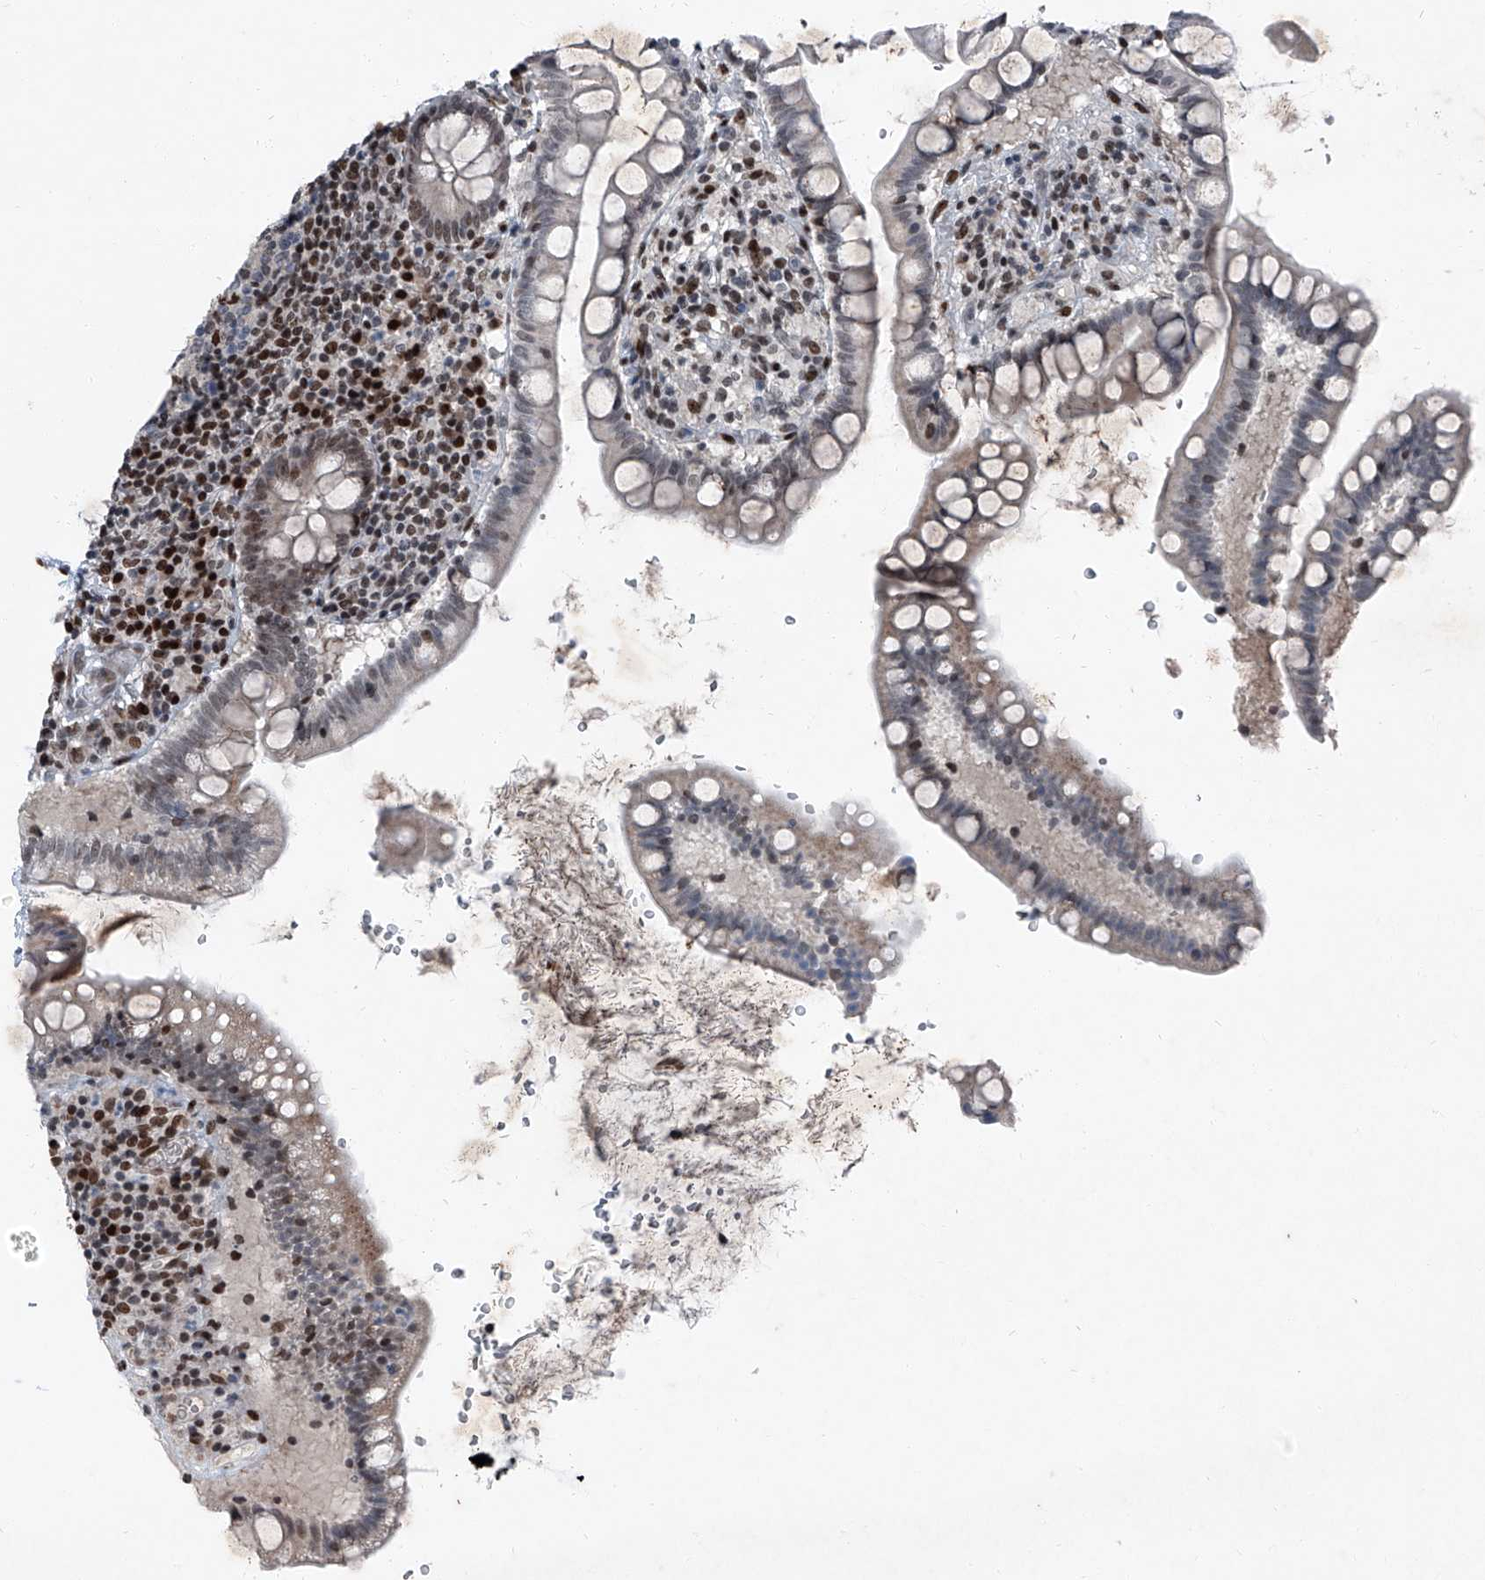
{"staining": {"intensity": "moderate", "quantity": "25%-75%", "location": "nuclear"}, "tissue": "small intestine", "cell_type": "Glandular cells", "image_type": "normal", "snomed": [{"axis": "morphology", "description": "Normal tissue, NOS"}, {"axis": "topography", "description": "Small intestine"}], "caption": "Protein analysis of normal small intestine shows moderate nuclear positivity in about 25%-75% of glandular cells.", "gene": "BMI1", "patient": {"sex": "female", "age": 84}}